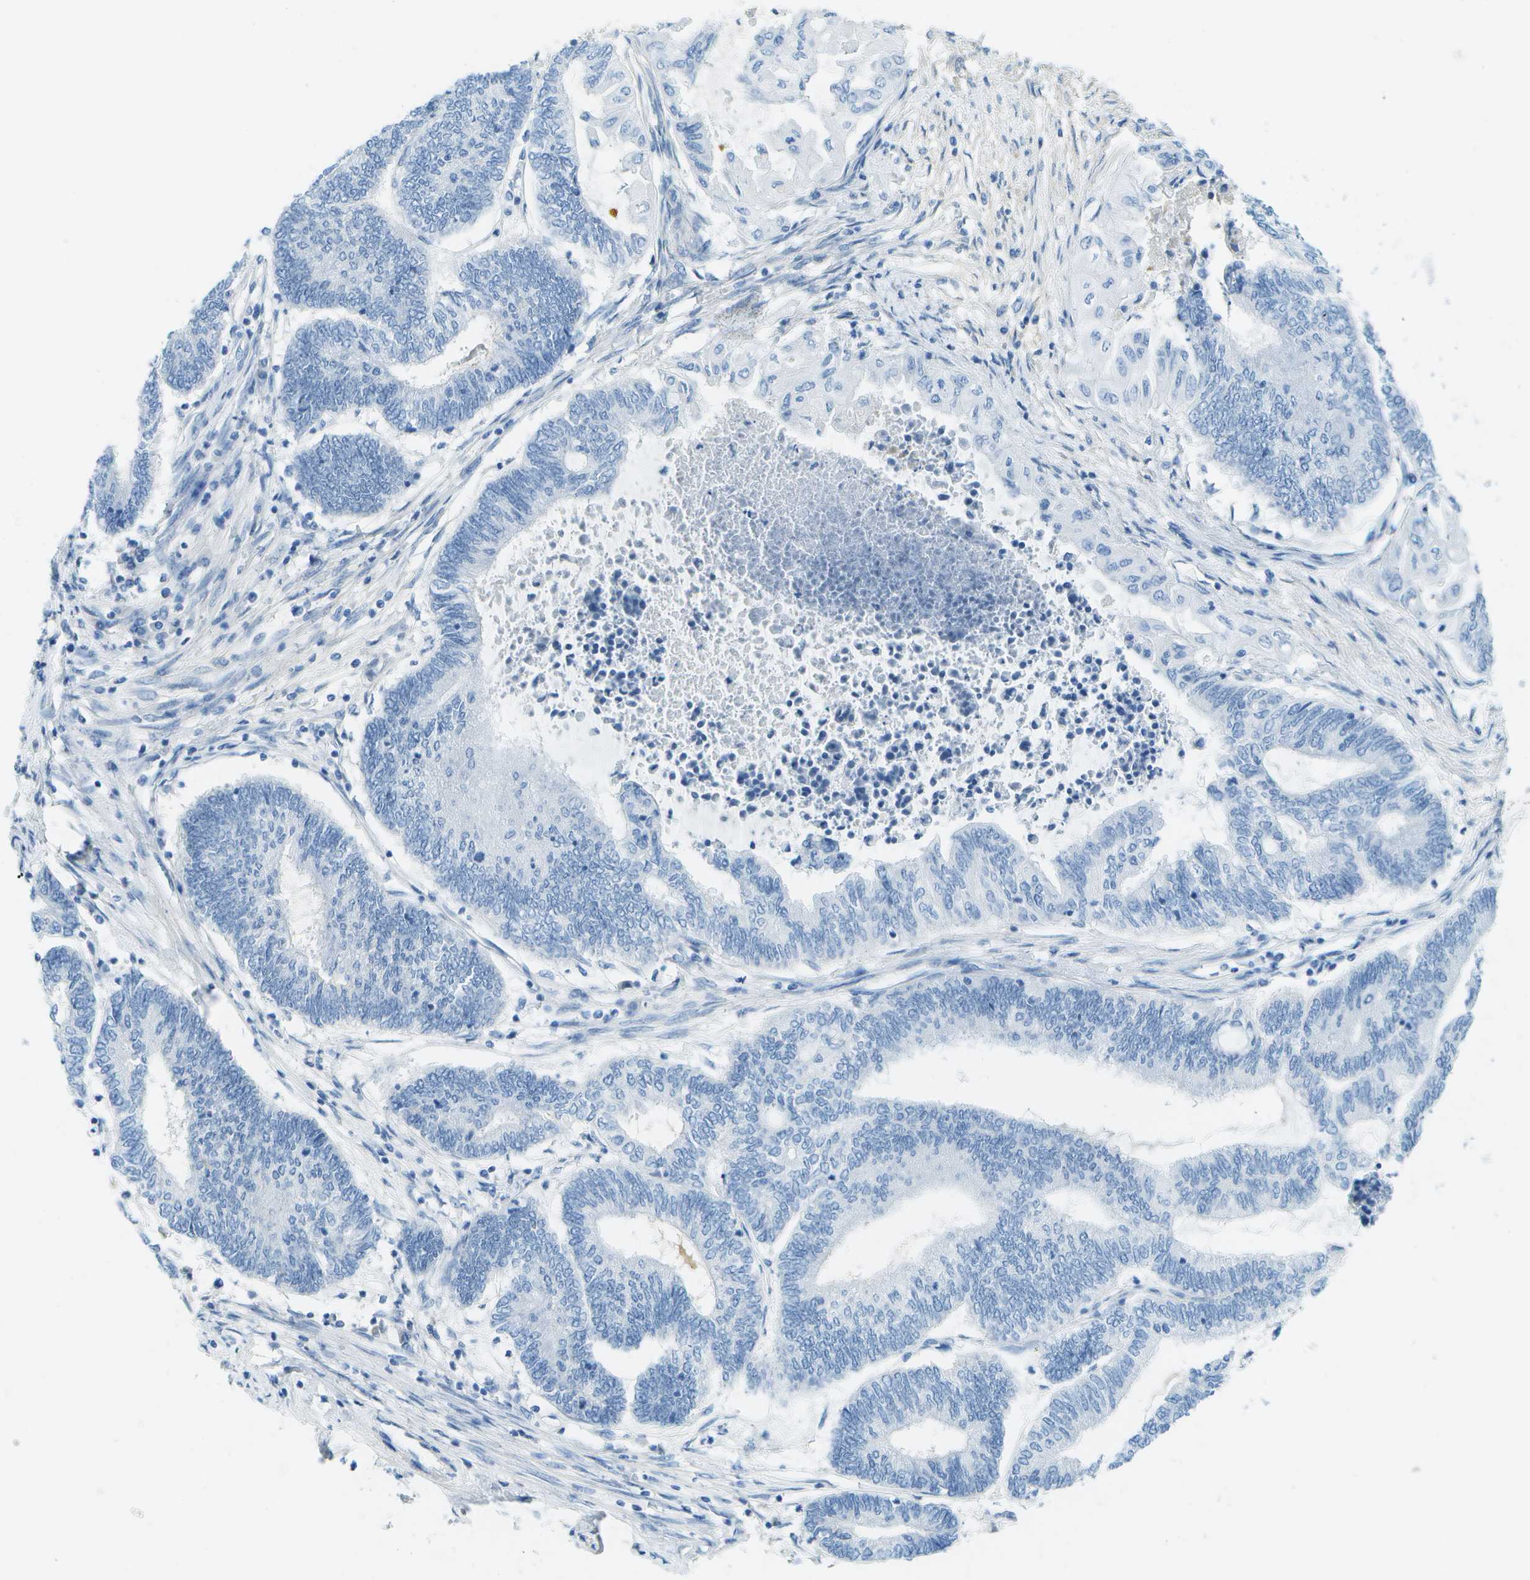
{"staining": {"intensity": "negative", "quantity": "none", "location": "none"}, "tissue": "endometrial cancer", "cell_type": "Tumor cells", "image_type": "cancer", "snomed": [{"axis": "morphology", "description": "Adenocarcinoma, NOS"}, {"axis": "topography", "description": "Uterus"}, {"axis": "topography", "description": "Endometrium"}], "caption": "A high-resolution photomicrograph shows IHC staining of endometrial adenocarcinoma, which exhibits no significant expression in tumor cells.", "gene": "C1S", "patient": {"sex": "female", "age": 70}}